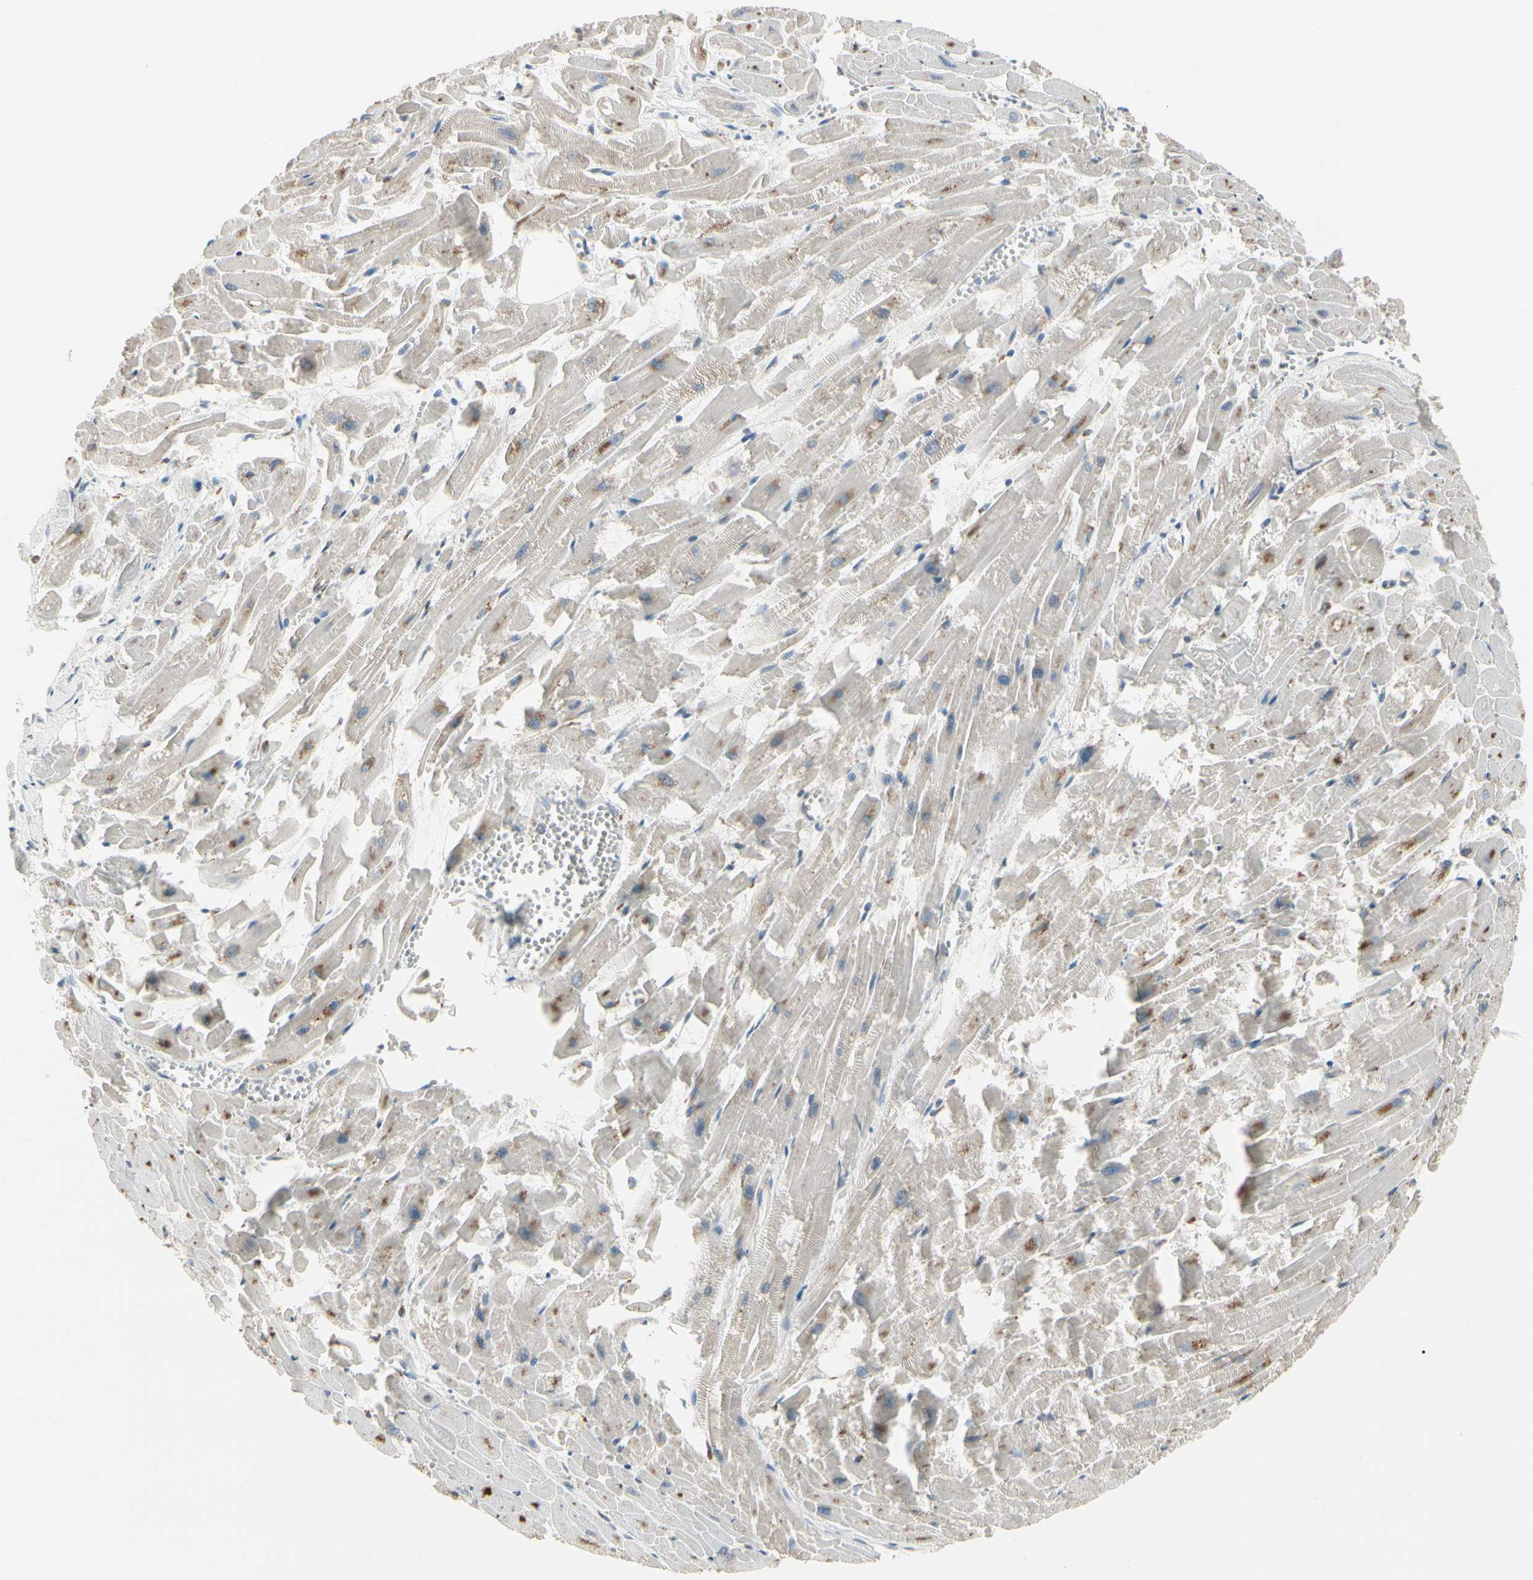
{"staining": {"intensity": "moderate", "quantity": "25%-75%", "location": "cytoplasmic/membranous"}, "tissue": "heart muscle", "cell_type": "Cardiomyocytes", "image_type": "normal", "snomed": [{"axis": "morphology", "description": "Normal tissue, NOS"}, {"axis": "topography", "description": "Heart"}], "caption": "IHC micrograph of normal heart muscle: heart muscle stained using IHC displays medium levels of moderate protein expression localized specifically in the cytoplasmic/membranous of cardiomyocytes, appearing as a cytoplasmic/membranous brown color.", "gene": "FNDC3A", "patient": {"sex": "female", "age": 19}}